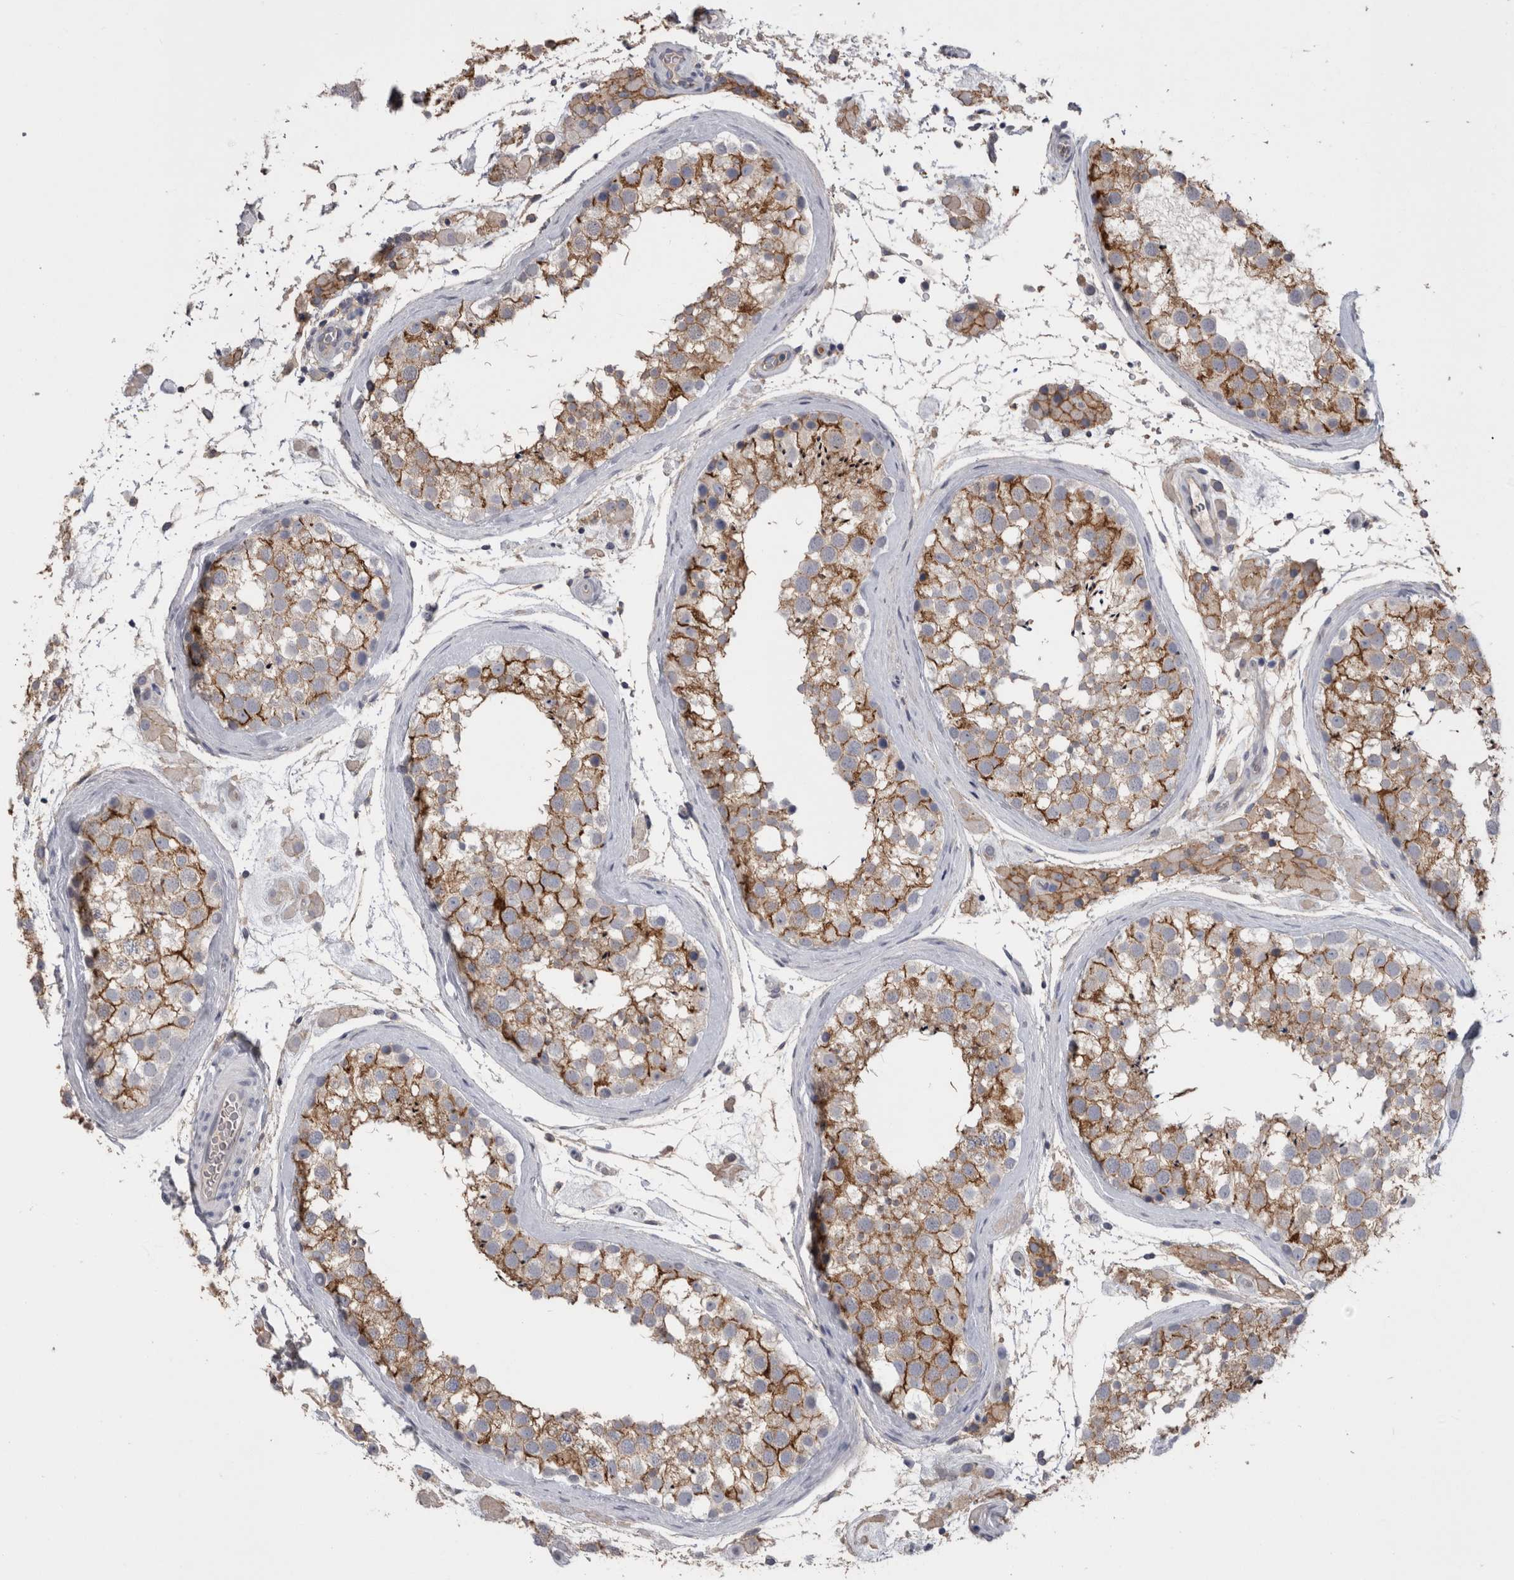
{"staining": {"intensity": "moderate", "quantity": ">75%", "location": "cytoplasmic/membranous"}, "tissue": "testis", "cell_type": "Cells in seminiferous ducts", "image_type": "normal", "snomed": [{"axis": "morphology", "description": "Normal tissue, NOS"}, {"axis": "topography", "description": "Testis"}], "caption": "Cells in seminiferous ducts reveal moderate cytoplasmic/membranous staining in about >75% of cells in normal testis.", "gene": "NECTIN2", "patient": {"sex": "male", "age": 46}}